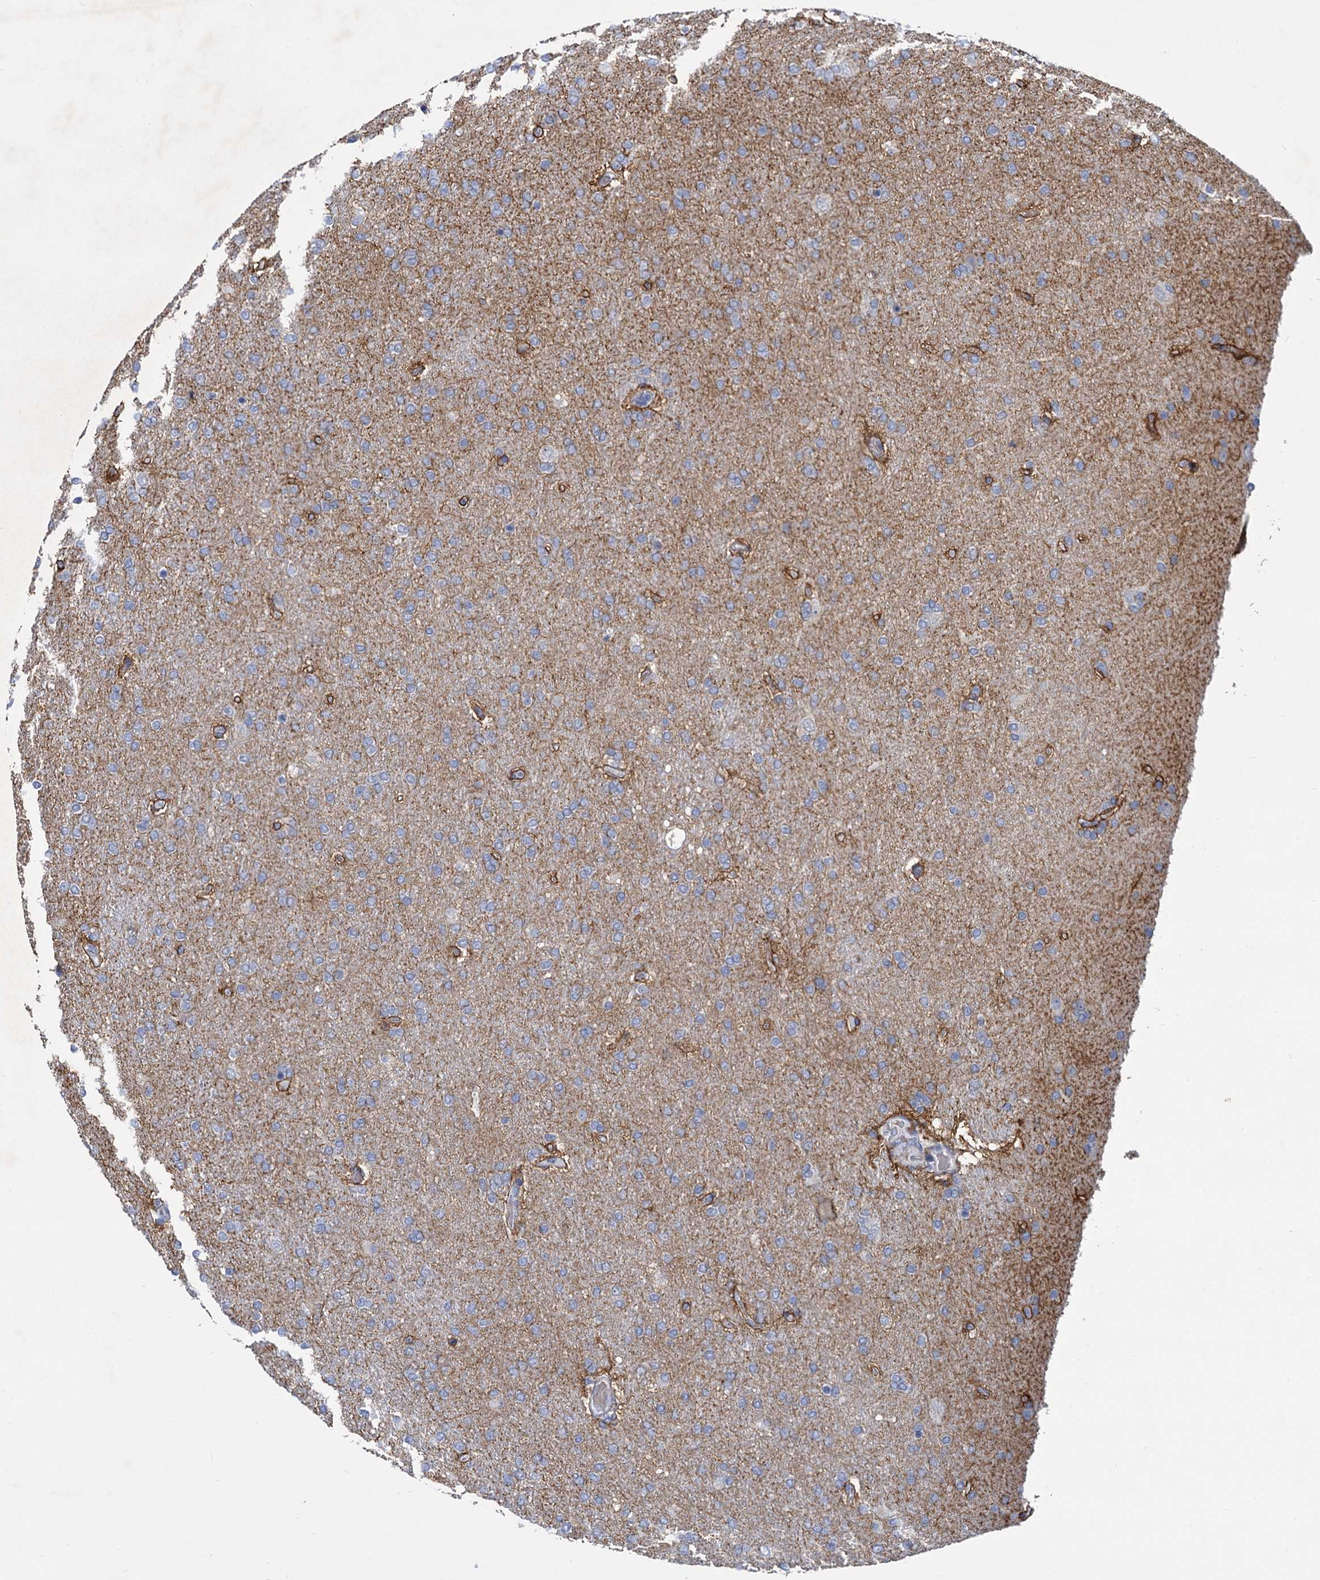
{"staining": {"intensity": "weak", "quantity": "25%-75%", "location": "cytoplasmic/membranous"}, "tissue": "glioma", "cell_type": "Tumor cells", "image_type": "cancer", "snomed": [{"axis": "morphology", "description": "Glioma, malignant, High grade"}, {"axis": "topography", "description": "Brain"}], "caption": "DAB immunohistochemical staining of malignant glioma (high-grade) shows weak cytoplasmic/membranous protein positivity in approximately 25%-75% of tumor cells.", "gene": "PRSS35", "patient": {"sex": "male", "age": 72}}